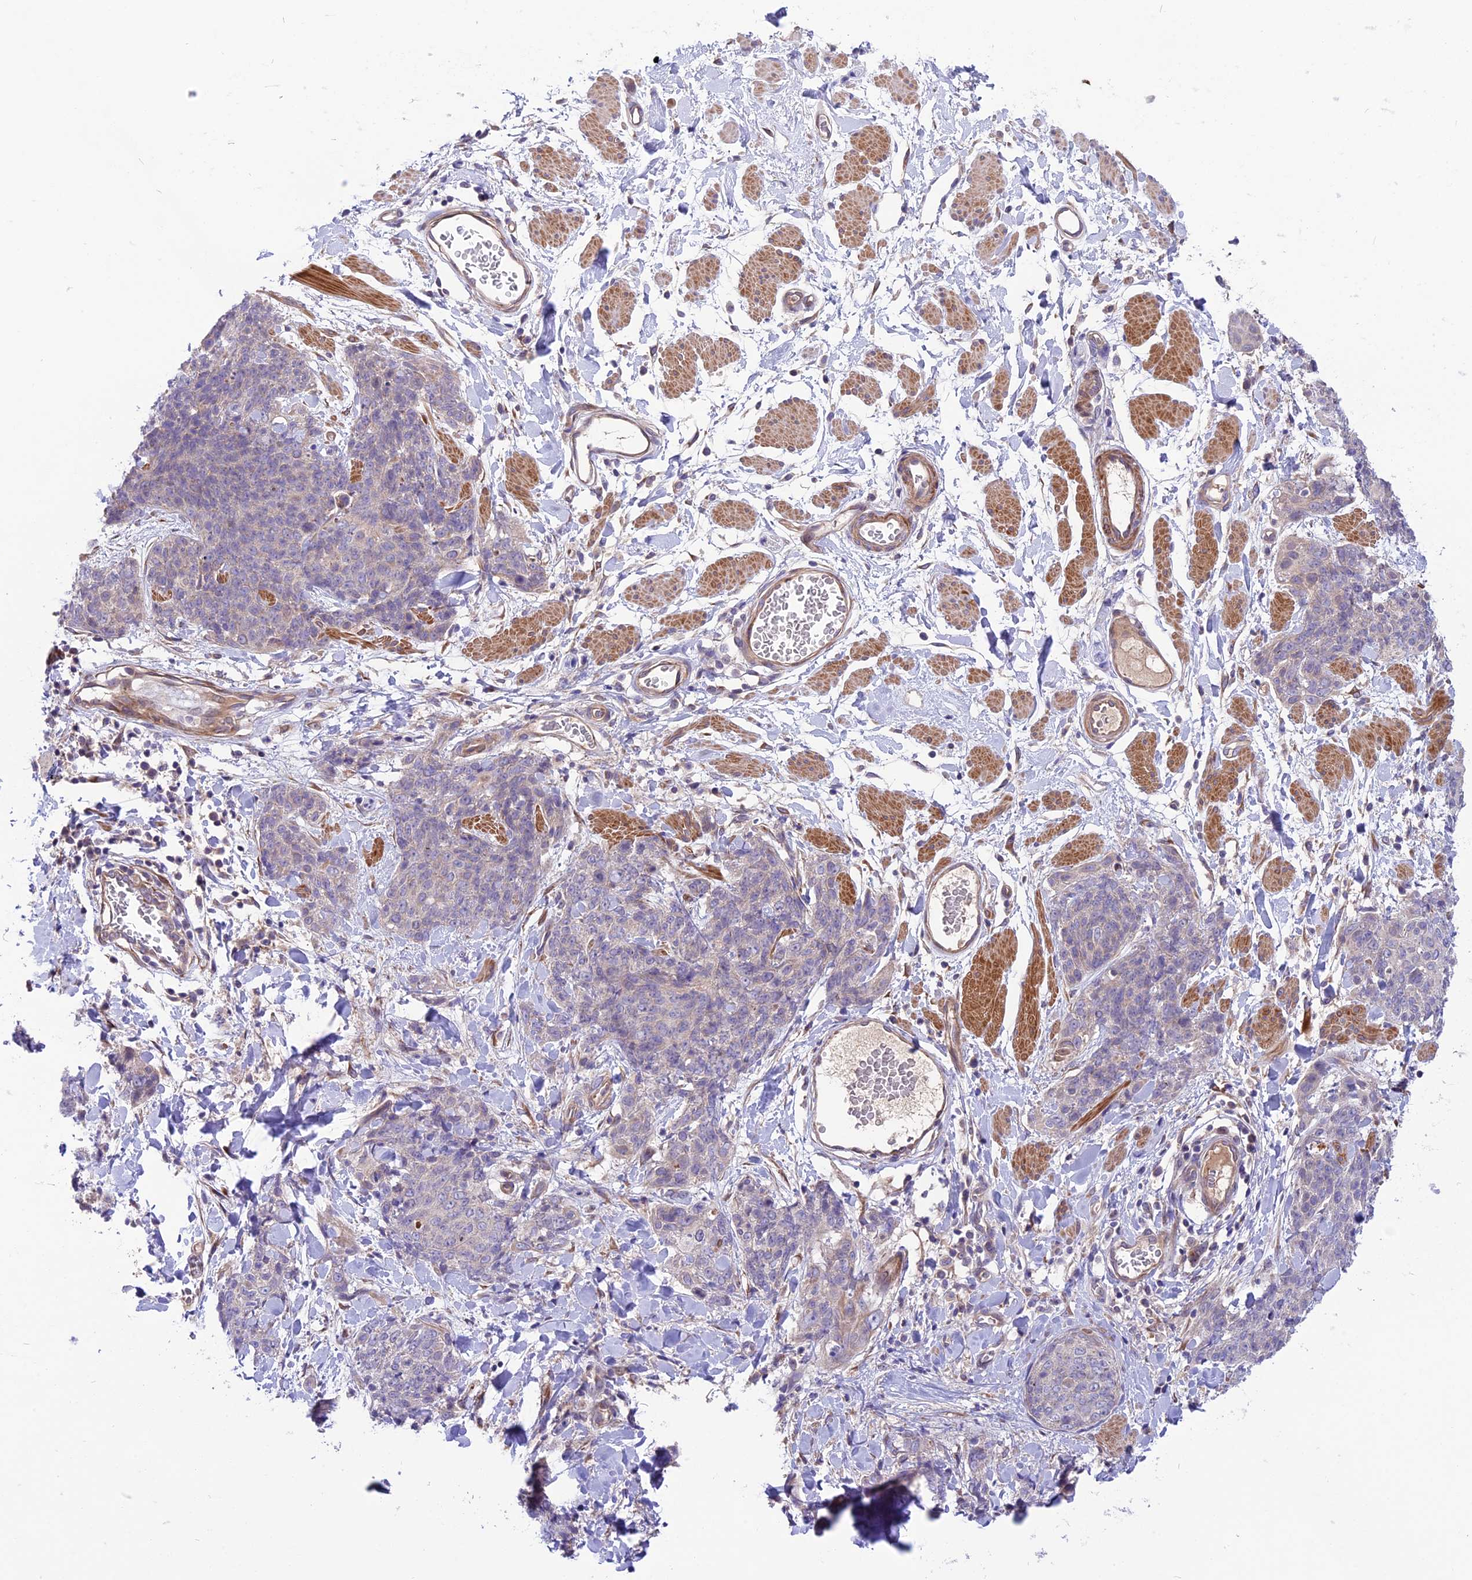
{"staining": {"intensity": "negative", "quantity": "none", "location": "none"}, "tissue": "skin cancer", "cell_type": "Tumor cells", "image_type": "cancer", "snomed": [{"axis": "morphology", "description": "Squamous cell carcinoma, NOS"}, {"axis": "topography", "description": "Skin"}, {"axis": "topography", "description": "Vulva"}], "caption": "Photomicrograph shows no protein staining in tumor cells of skin cancer (squamous cell carcinoma) tissue.", "gene": "COG8", "patient": {"sex": "female", "age": 85}}